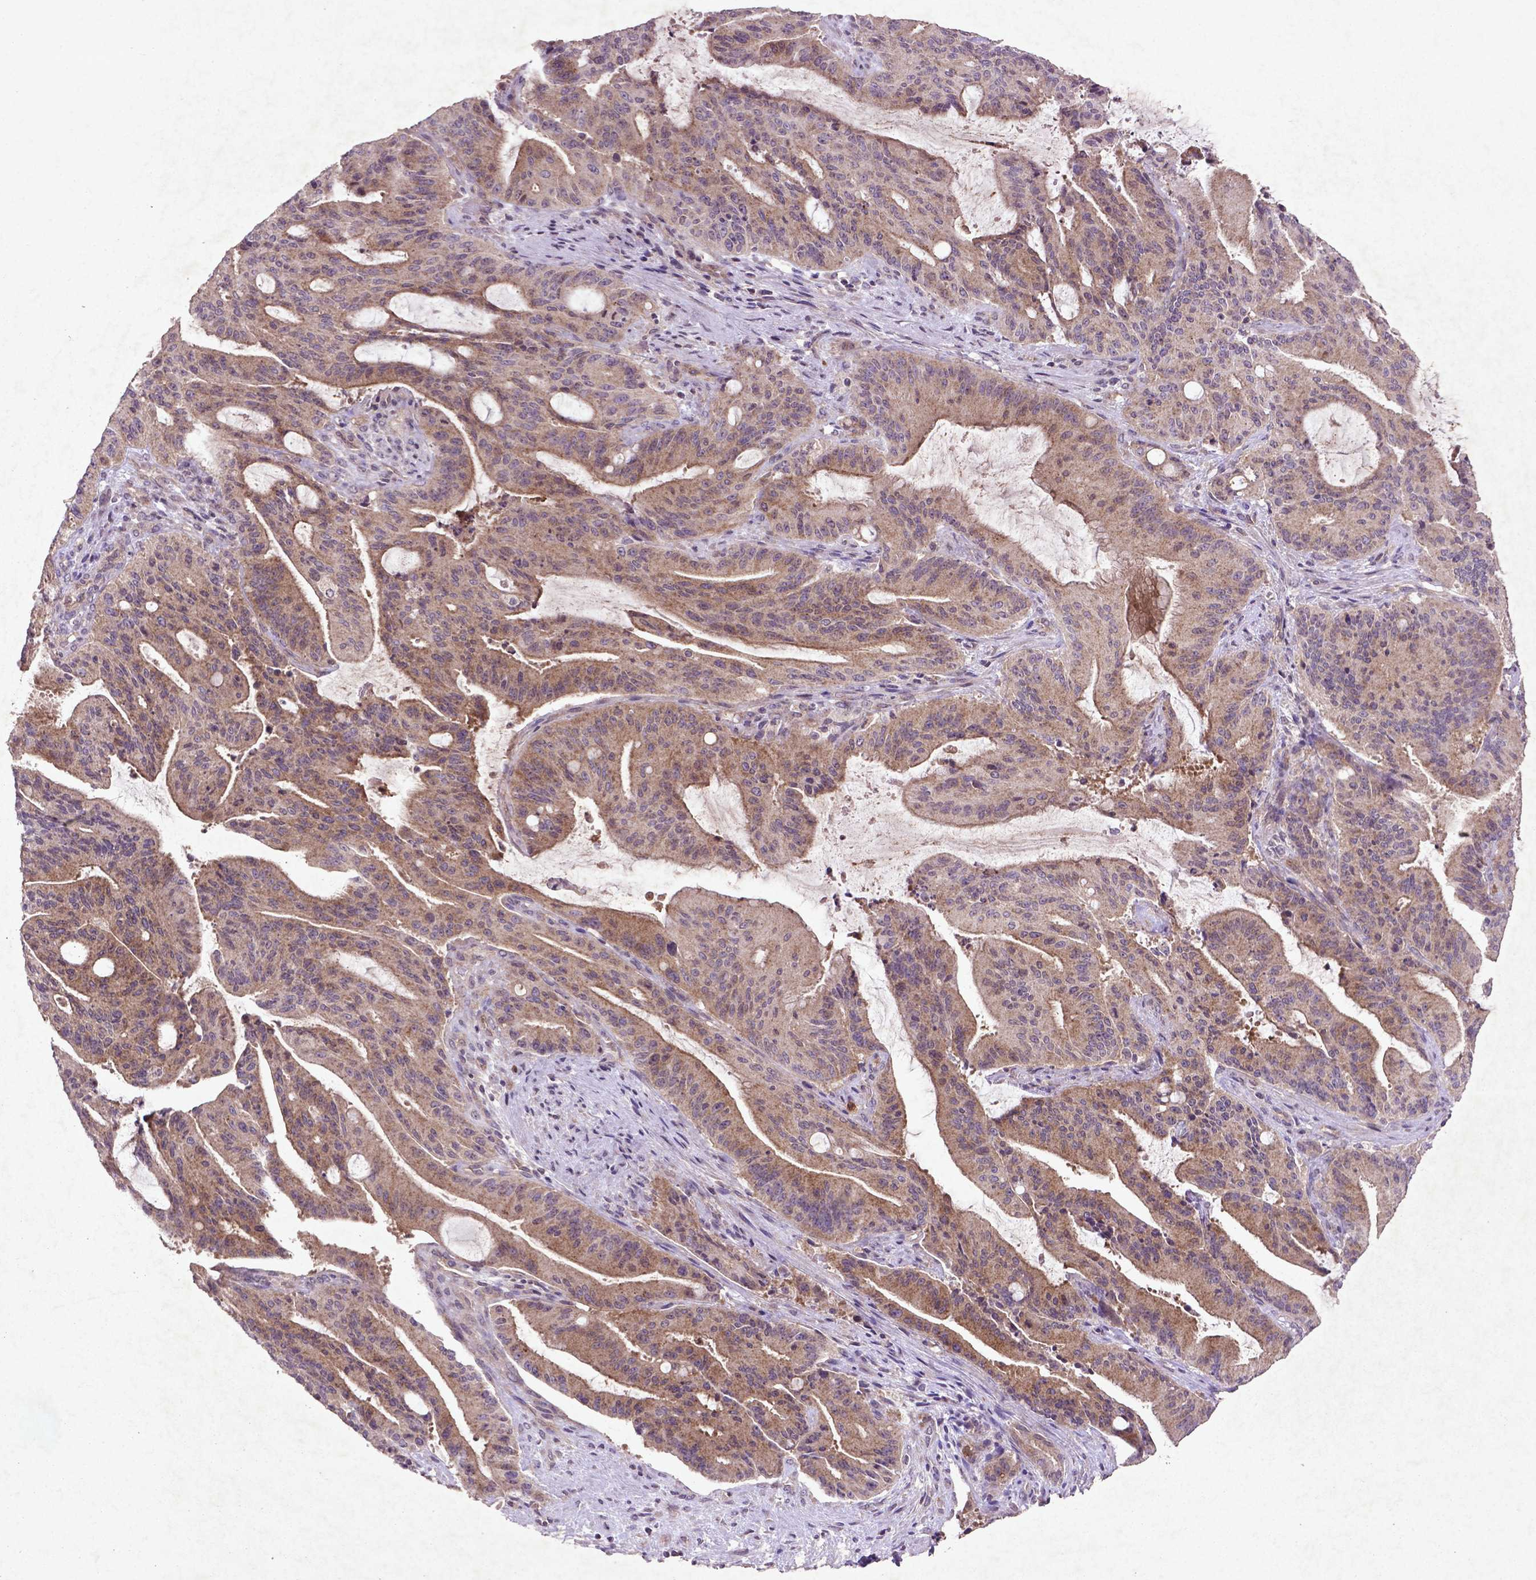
{"staining": {"intensity": "moderate", "quantity": ">75%", "location": "cytoplasmic/membranous"}, "tissue": "liver cancer", "cell_type": "Tumor cells", "image_type": "cancer", "snomed": [{"axis": "morphology", "description": "Cholangiocarcinoma"}, {"axis": "topography", "description": "Liver"}], "caption": "About >75% of tumor cells in human liver cholangiocarcinoma show moderate cytoplasmic/membranous protein positivity as visualized by brown immunohistochemical staining.", "gene": "MTOR", "patient": {"sex": "female", "age": 73}}